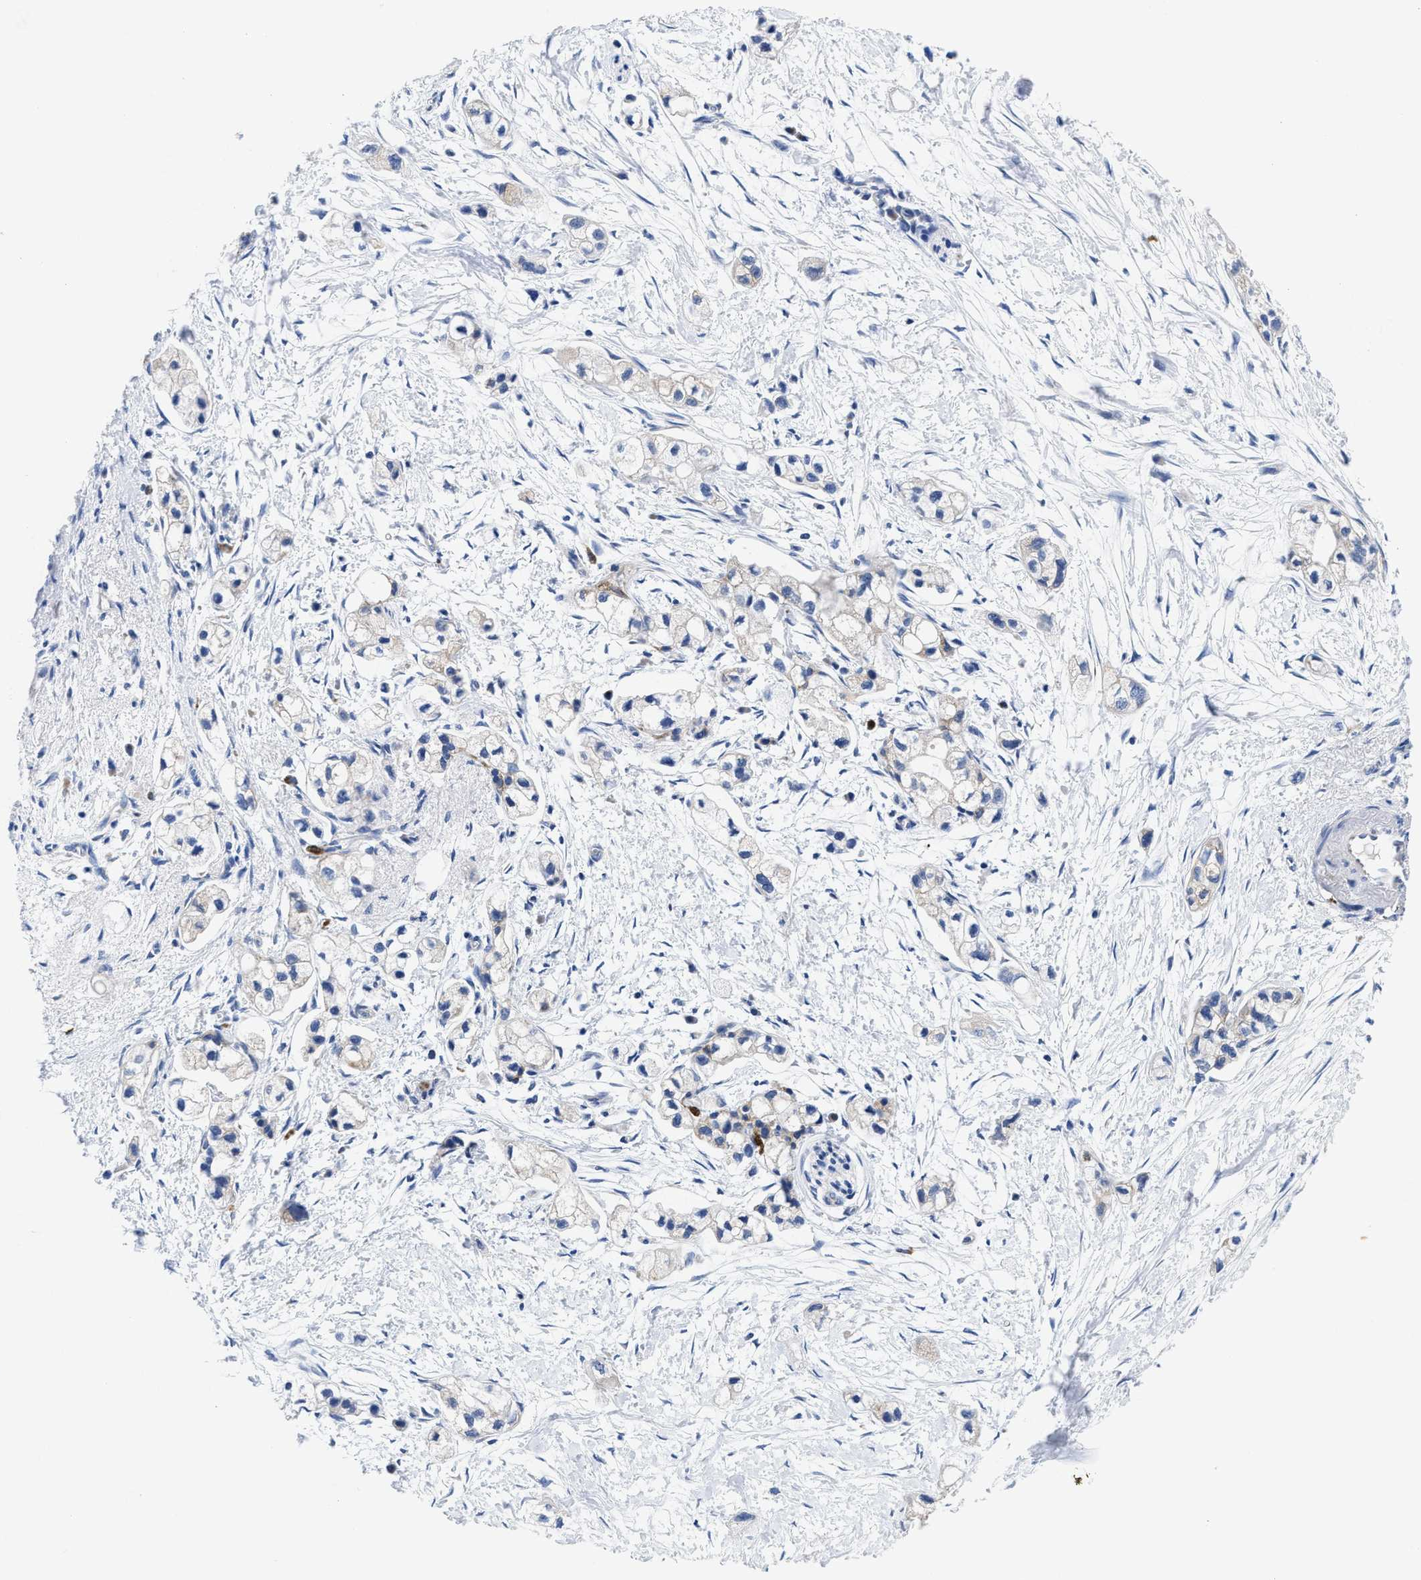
{"staining": {"intensity": "weak", "quantity": "<25%", "location": "cytoplasmic/membranous"}, "tissue": "pancreatic cancer", "cell_type": "Tumor cells", "image_type": "cancer", "snomed": [{"axis": "morphology", "description": "Adenocarcinoma, NOS"}, {"axis": "topography", "description": "Pancreas"}], "caption": "DAB immunohistochemical staining of human pancreatic adenocarcinoma exhibits no significant staining in tumor cells.", "gene": "TBRG4", "patient": {"sex": "male", "age": 74}}